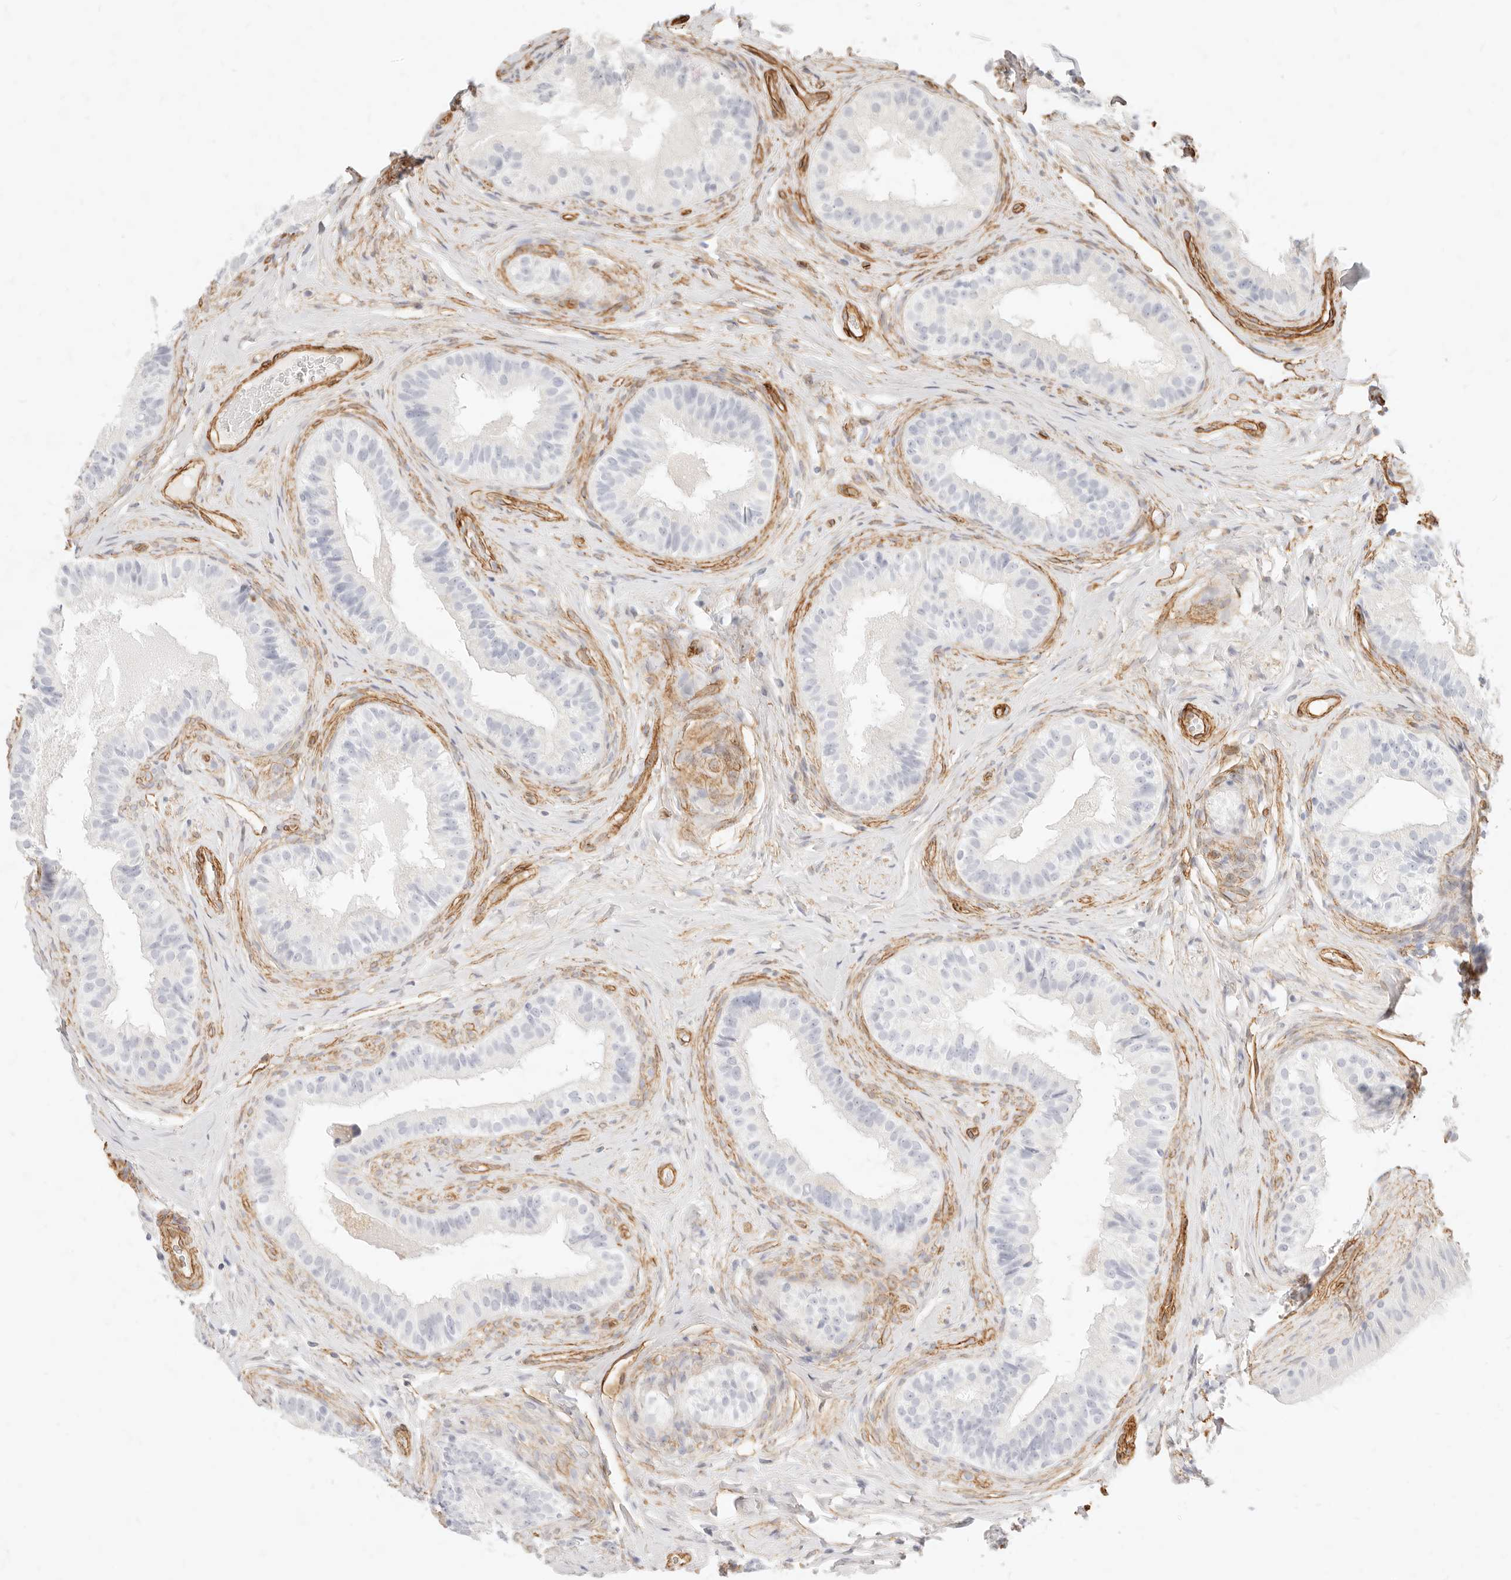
{"staining": {"intensity": "negative", "quantity": "none", "location": "none"}, "tissue": "epididymis", "cell_type": "Glandular cells", "image_type": "normal", "snomed": [{"axis": "morphology", "description": "Normal tissue, NOS"}, {"axis": "topography", "description": "Epididymis"}], "caption": "A high-resolution image shows immunohistochemistry staining of unremarkable epididymis, which shows no significant expression in glandular cells. (Brightfield microscopy of DAB (3,3'-diaminobenzidine) IHC at high magnification).", "gene": "NUS1", "patient": {"sex": "male", "age": 49}}